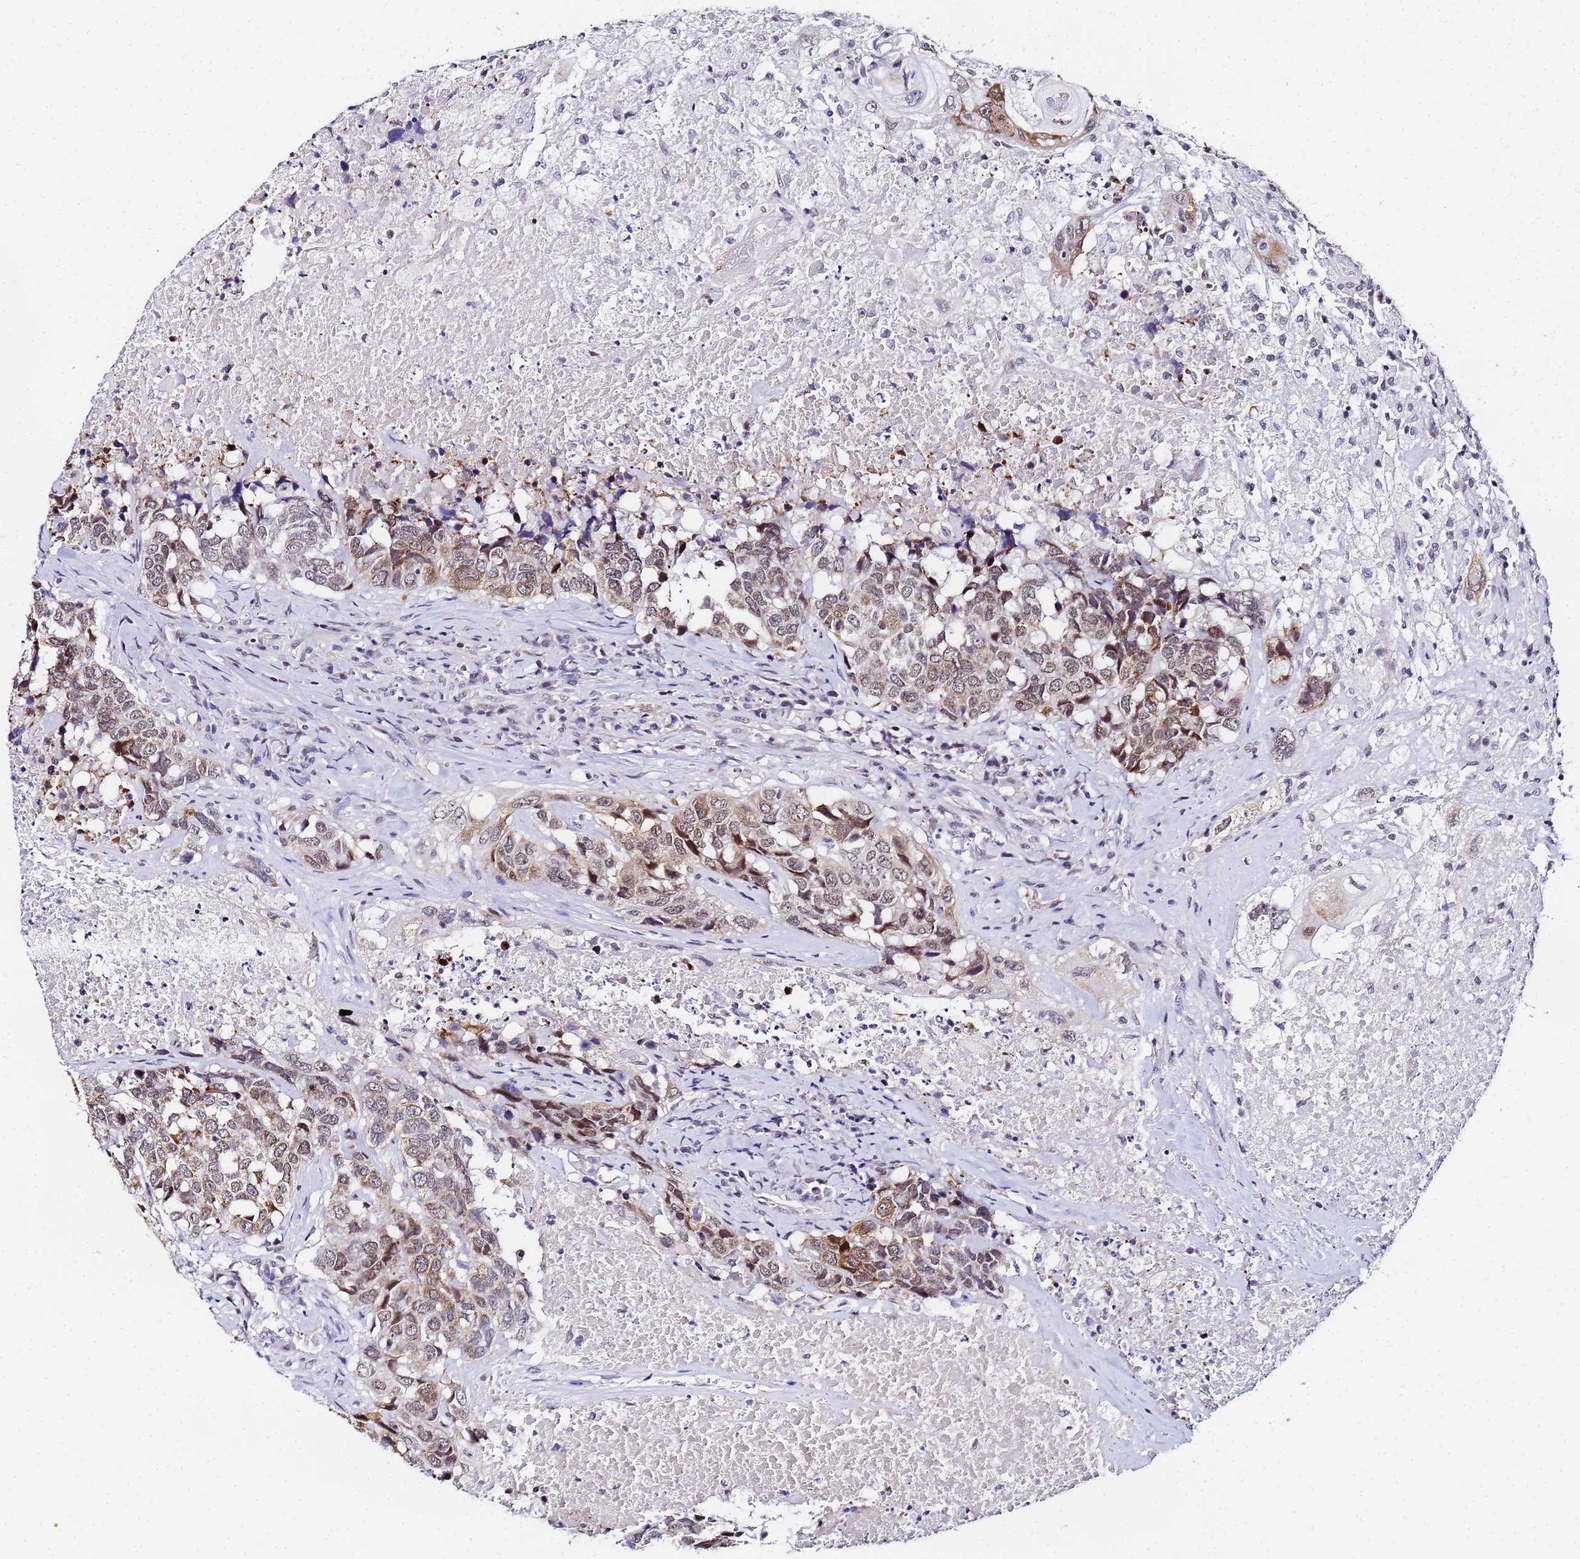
{"staining": {"intensity": "moderate", "quantity": "<25%", "location": "cytoplasmic/membranous"}, "tissue": "head and neck cancer", "cell_type": "Tumor cells", "image_type": "cancer", "snomed": [{"axis": "morphology", "description": "Squamous cell carcinoma, NOS"}, {"axis": "topography", "description": "Head-Neck"}], "caption": "The immunohistochemical stain labels moderate cytoplasmic/membranous positivity in tumor cells of head and neck cancer tissue.", "gene": "CKMT1A", "patient": {"sex": "male", "age": 66}}